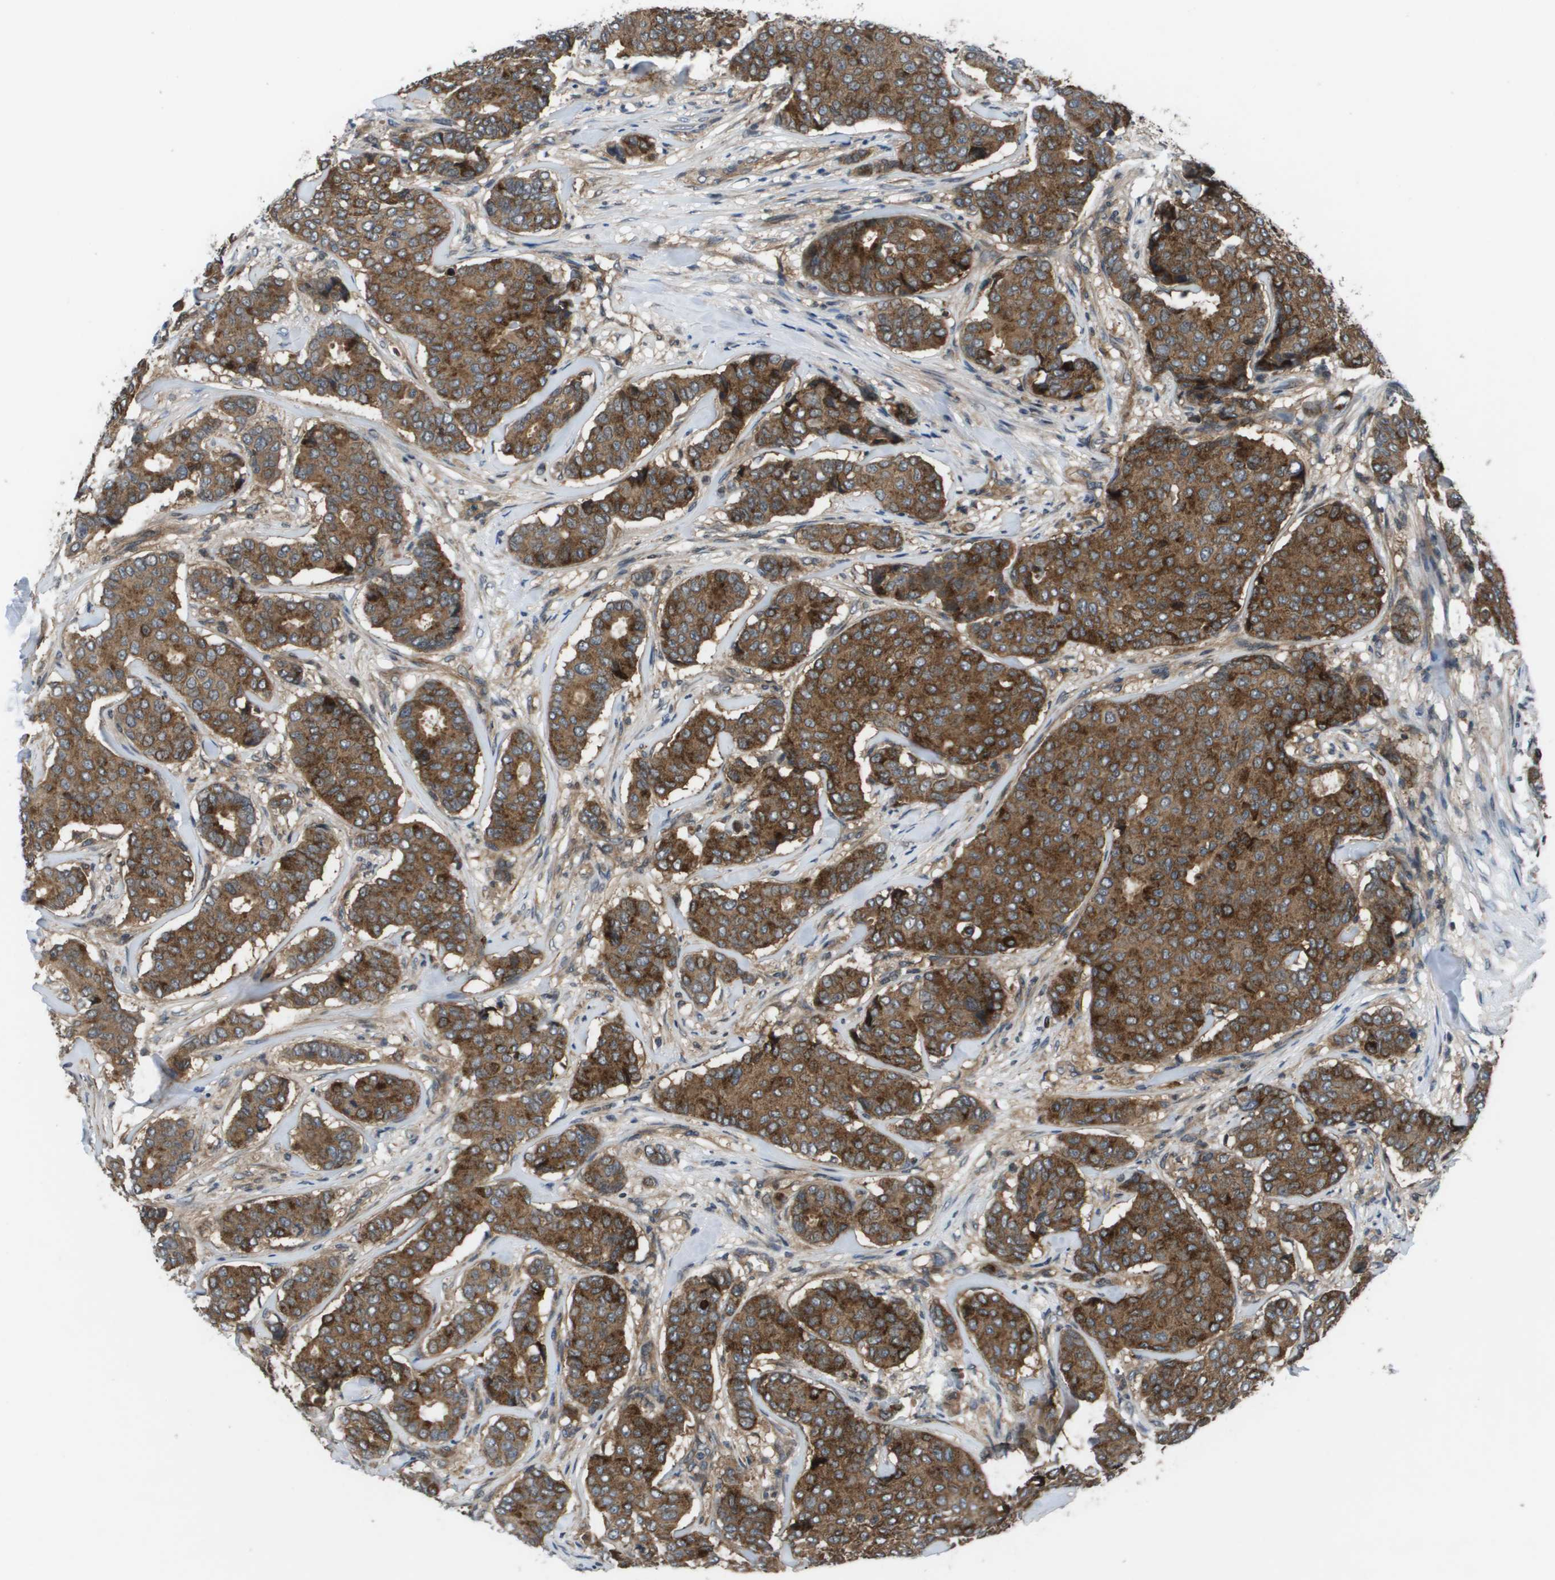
{"staining": {"intensity": "strong", "quantity": ">75%", "location": "cytoplasmic/membranous"}, "tissue": "breast cancer", "cell_type": "Tumor cells", "image_type": "cancer", "snomed": [{"axis": "morphology", "description": "Duct carcinoma"}, {"axis": "topography", "description": "Breast"}], "caption": "Protein staining shows strong cytoplasmic/membranous positivity in approximately >75% of tumor cells in breast cancer. The staining is performed using DAB (3,3'-diaminobenzidine) brown chromogen to label protein expression. The nuclei are counter-stained blue using hematoxylin.", "gene": "ENPP5", "patient": {"sex": "female", "age": 75}}